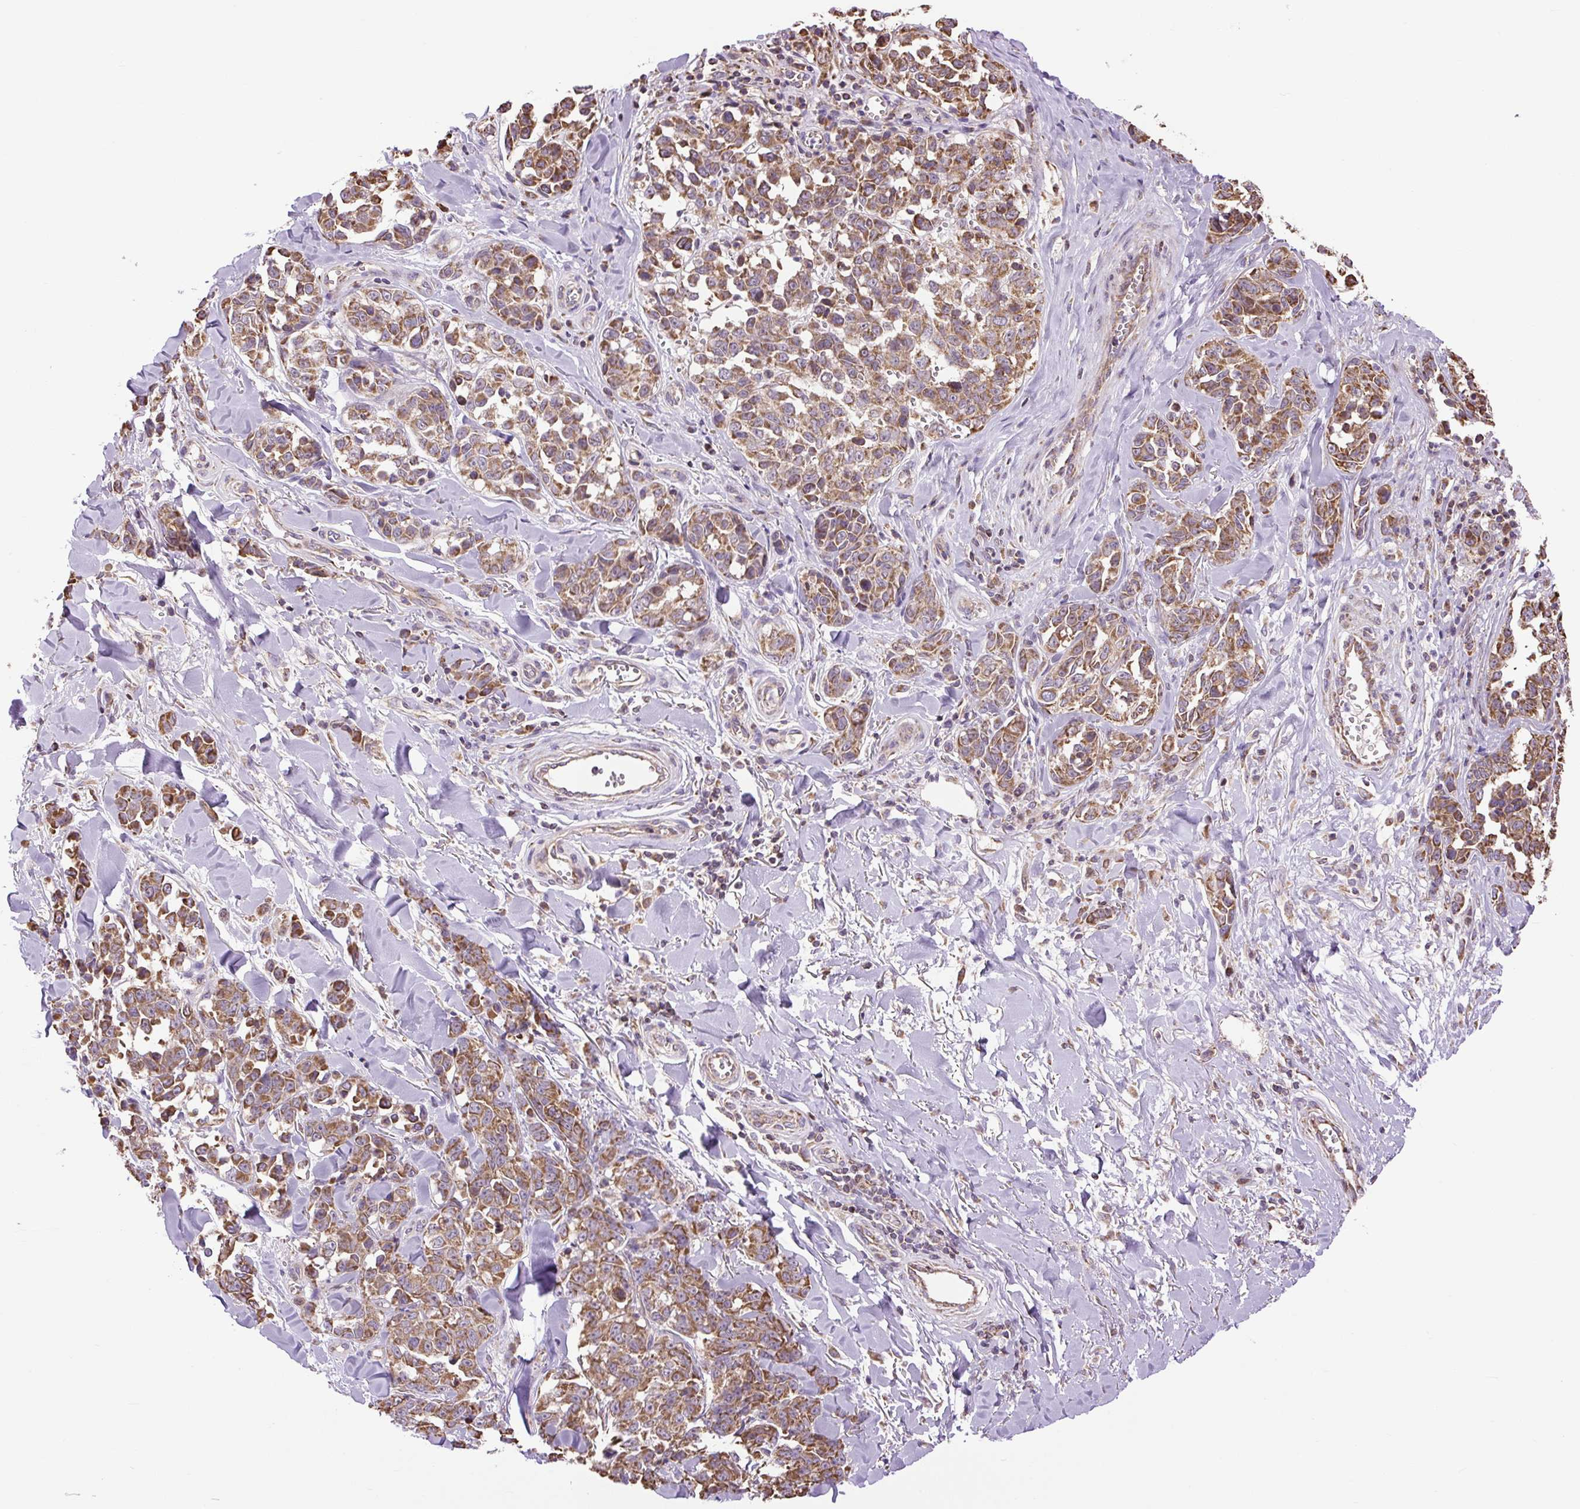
{"staining": {"intensity": "moderate", "quantity": ">75%", "location": "cytoplasmic/membranous"}, "tissue": "melanoma", "cell_type": "Tumor cells", "image_type": "cancer", "snomed": [{"axis": "morphology", "description": "Malignant melanoma, NOS"}, {"axis": "topography", "description": "Skin"}], "caption": "Immunohistochemical staining of malignant melanoma displays moderate cytoplasmic/membranous protein staining in approximately >75% of tumor cells.", "gene": "PLCG1", "patient": {"sex": "female", "age": 64}}